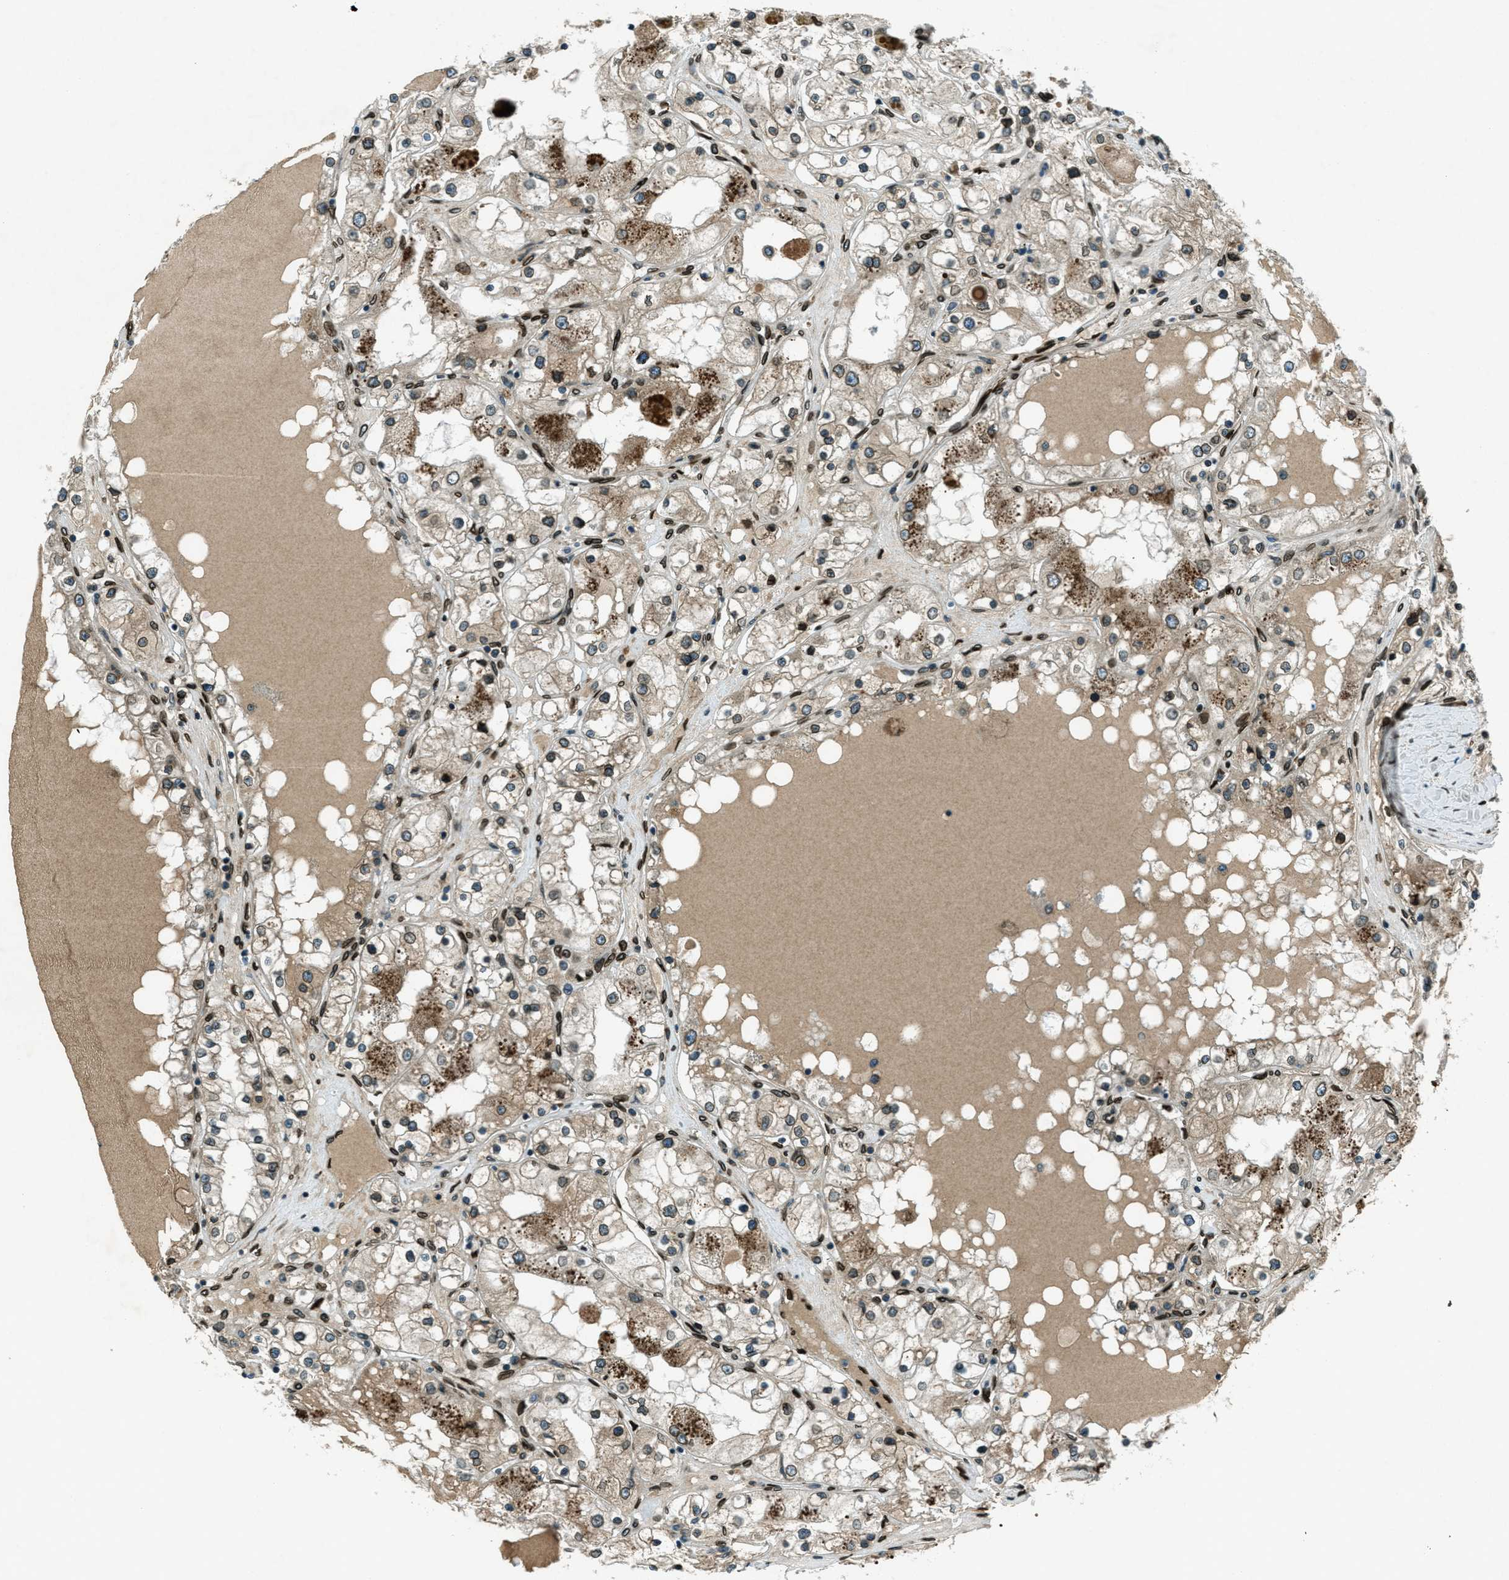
{"staining": {"intensity": "moderate", "quantity": ">75%", "location": "cytoplasmic/membranous,nuclear"}, "tissue": "renal cancer", "cell_type": "Tumor cells", "image_type": "cancer", "snomed": [{"axis": "morphology", "description": "Adenocarcinoma, NOS"}, {"axis": "topography", "description": "Kidney"}], "caption": "High-power microscopy captured an IHC micrograph of renal adenocarcinoma, revealing moderate cytoplasmic/membranous and nuclear staining in about >75% of tumor cells.", "gene": "LEMD2", "patient": {"sex": "male", "age": 68}}